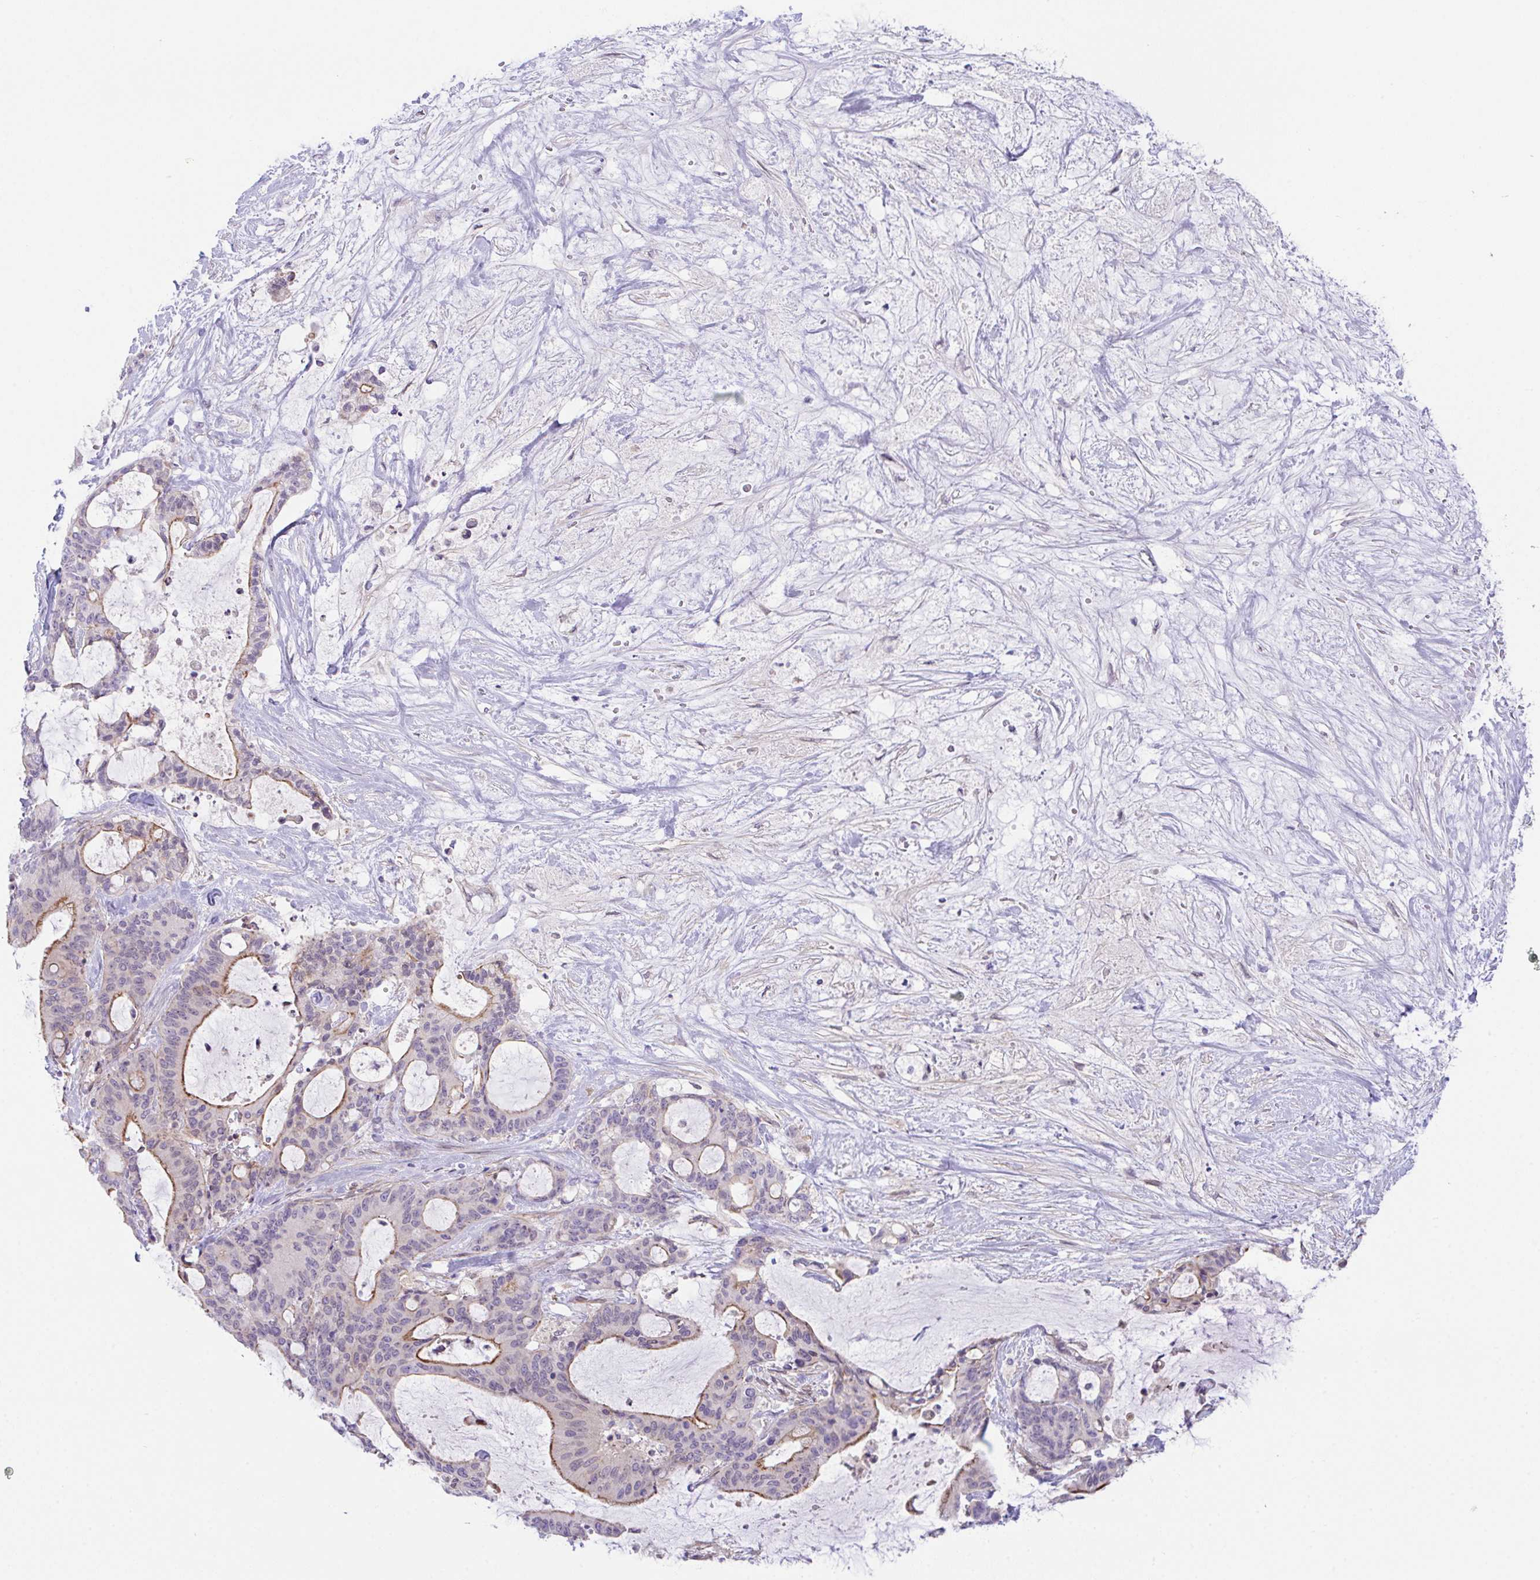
{"staining": {"intensity": "moderate", "quantity": "<25%", "location": "cytoplasmic/membranous"}, "tissue": "liver cancer", "cell_type": "Tumor cells", "image_type": "cancer", "snomed": [{"axis": "morphology", "description": "Normal tissue, NOS"}, {"axis": "morphology", "description": "Cholangiocarcinoma"}, {"axis": "topography", "description": "Liver"}, {"axis": "topography", "description": "Peripheral nerve tissue"}], "caption": "An image of liver cholangiocarcinoma stained for a protein displays moderate cytoplasmic/membranous brown staining in tumor cells.", "gene": "ZBED3", "patient": {"sex": "female", "age": 73}}